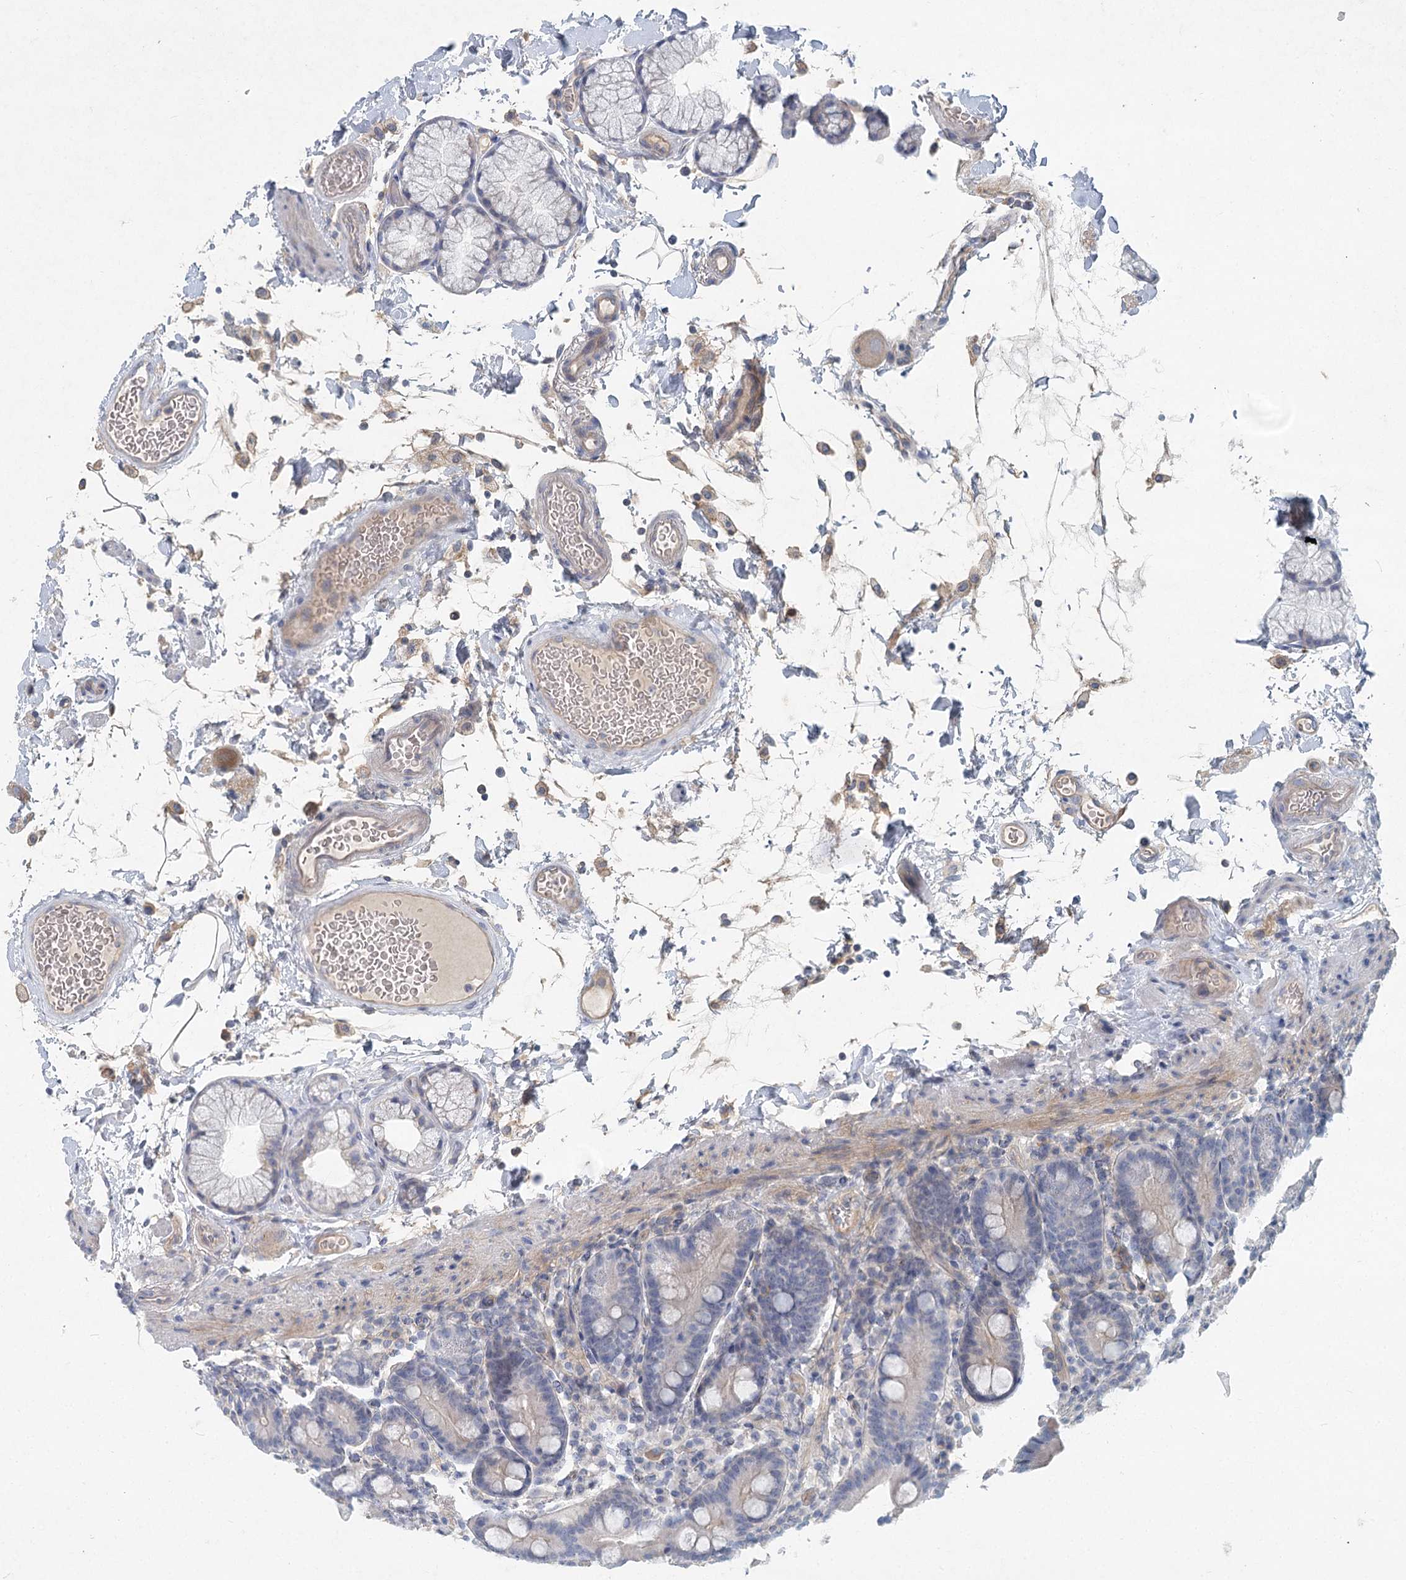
{"staining": {"intensity": "negative", "quantity": "none", "location": "none"}, "tissue": "duodenum", "cell_type": "Glandular cells", "image_type": "normal", "snomed": [{"axis": "morphology", "description": "Normal tissue, NOS"}, {"axis": "topography", "description": "Small intestine, NOS"}], "caption": "This micrograph is of unremarkable duodenum stained with immunohistochemistry to label a protein in brown with the nuclei are counter-stained blue. There is no expression in glandular cells. (Brightfield microscopy of DAB (3,3'-diaminobenzidine) immunohistochemistry (IHC) at high magnification).", "gene": "DNMBP", "patient": {"sex": "female", "age": 71}}